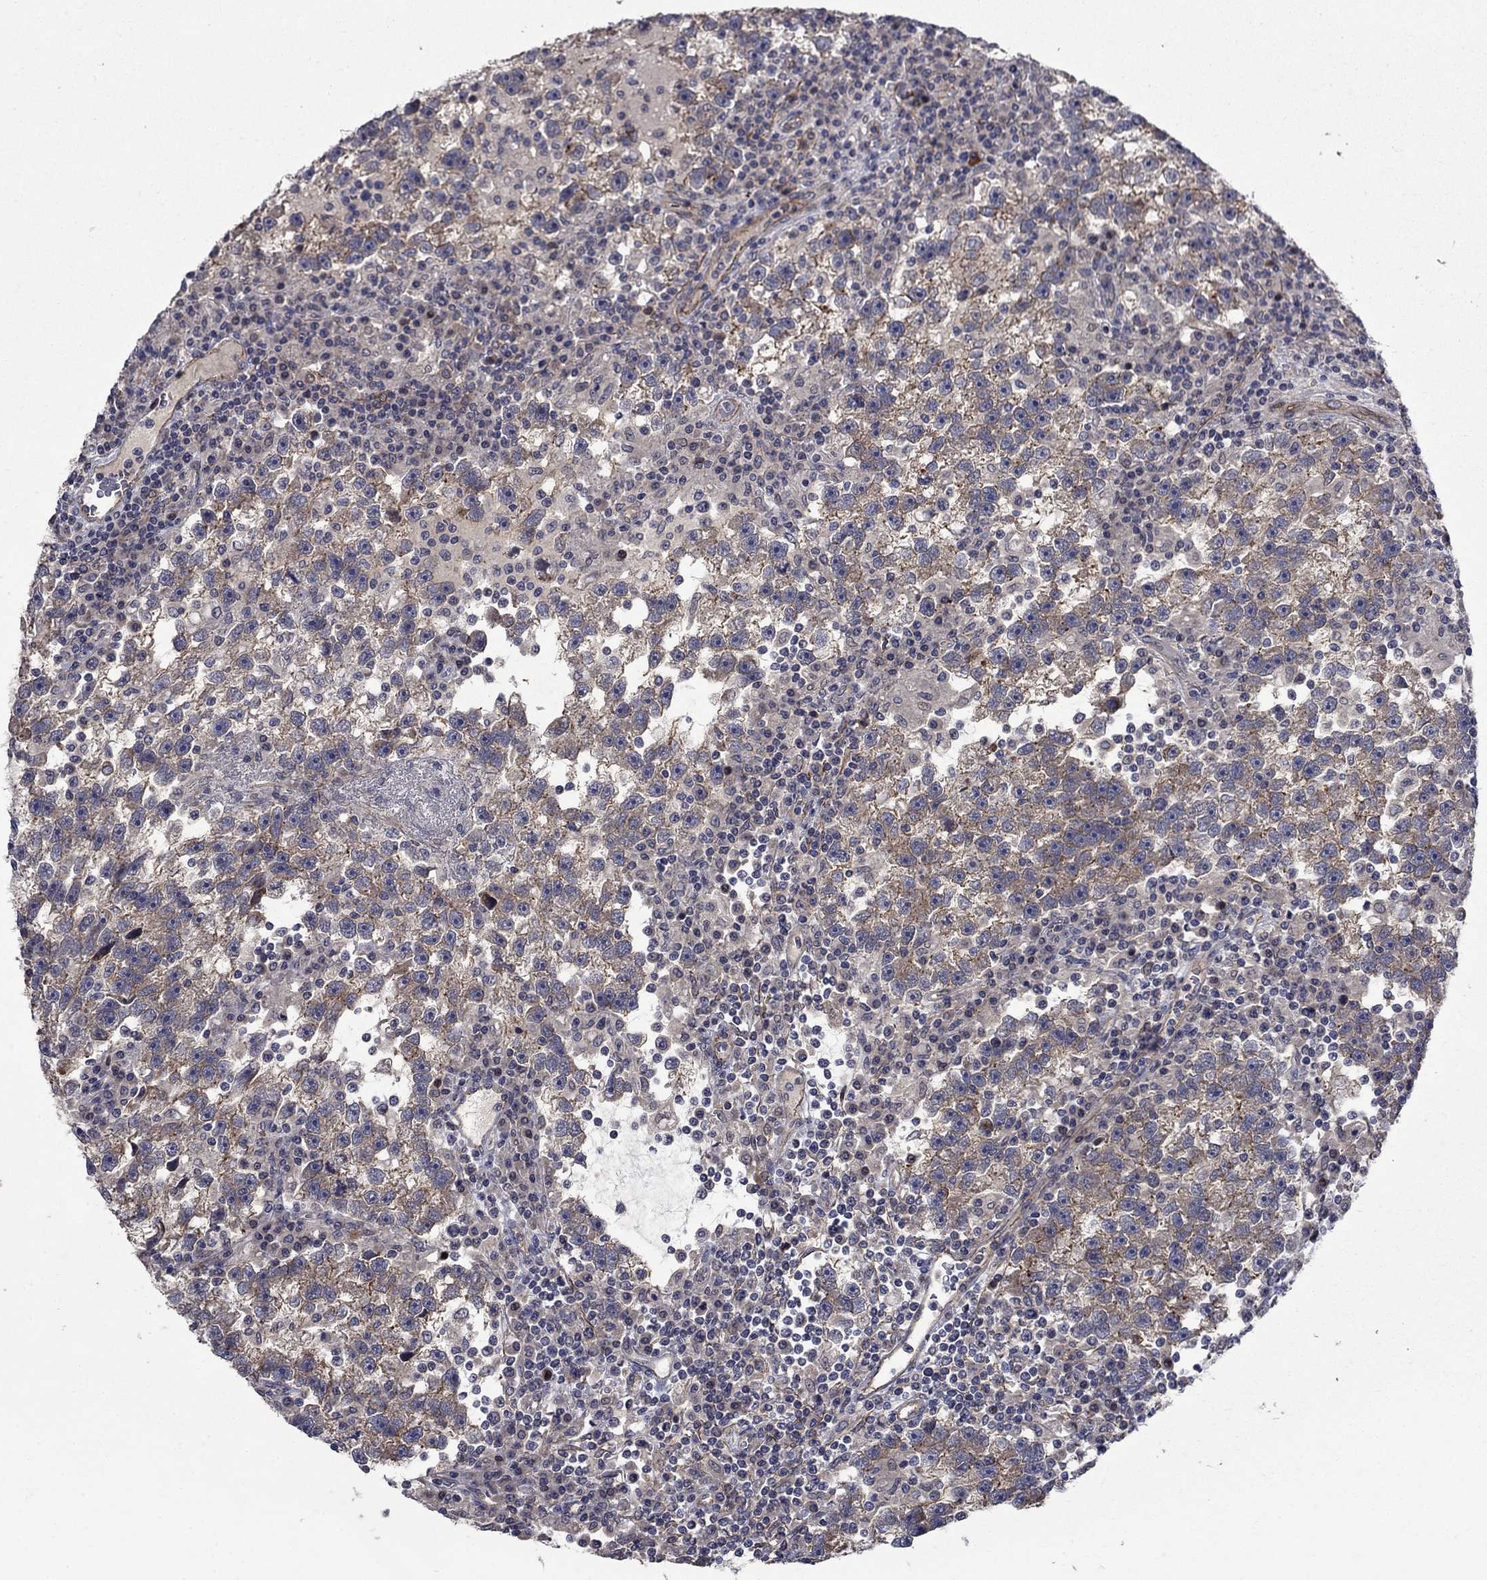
{"staining": {"intensity": "moderate", "quantity": "25%-75%", "location": "cytoplasmic/membranous"}, "tissue": "testis cancer", "cell_type": "Tumor cells", "image_type": "cancer", "snomed": [{"axis": "morphology", "description": "Seminoma, NOS"}, {"axis": "topography", "description": "Testis"}], "caption": "The histopathology image reveals a brown stain indicating the presence of a protein in the cytoplasmic/membranous of tumor cells in testis seminoma.", "gene": "SLC7A1", "patient": {"sex": "male", "age": 47}}